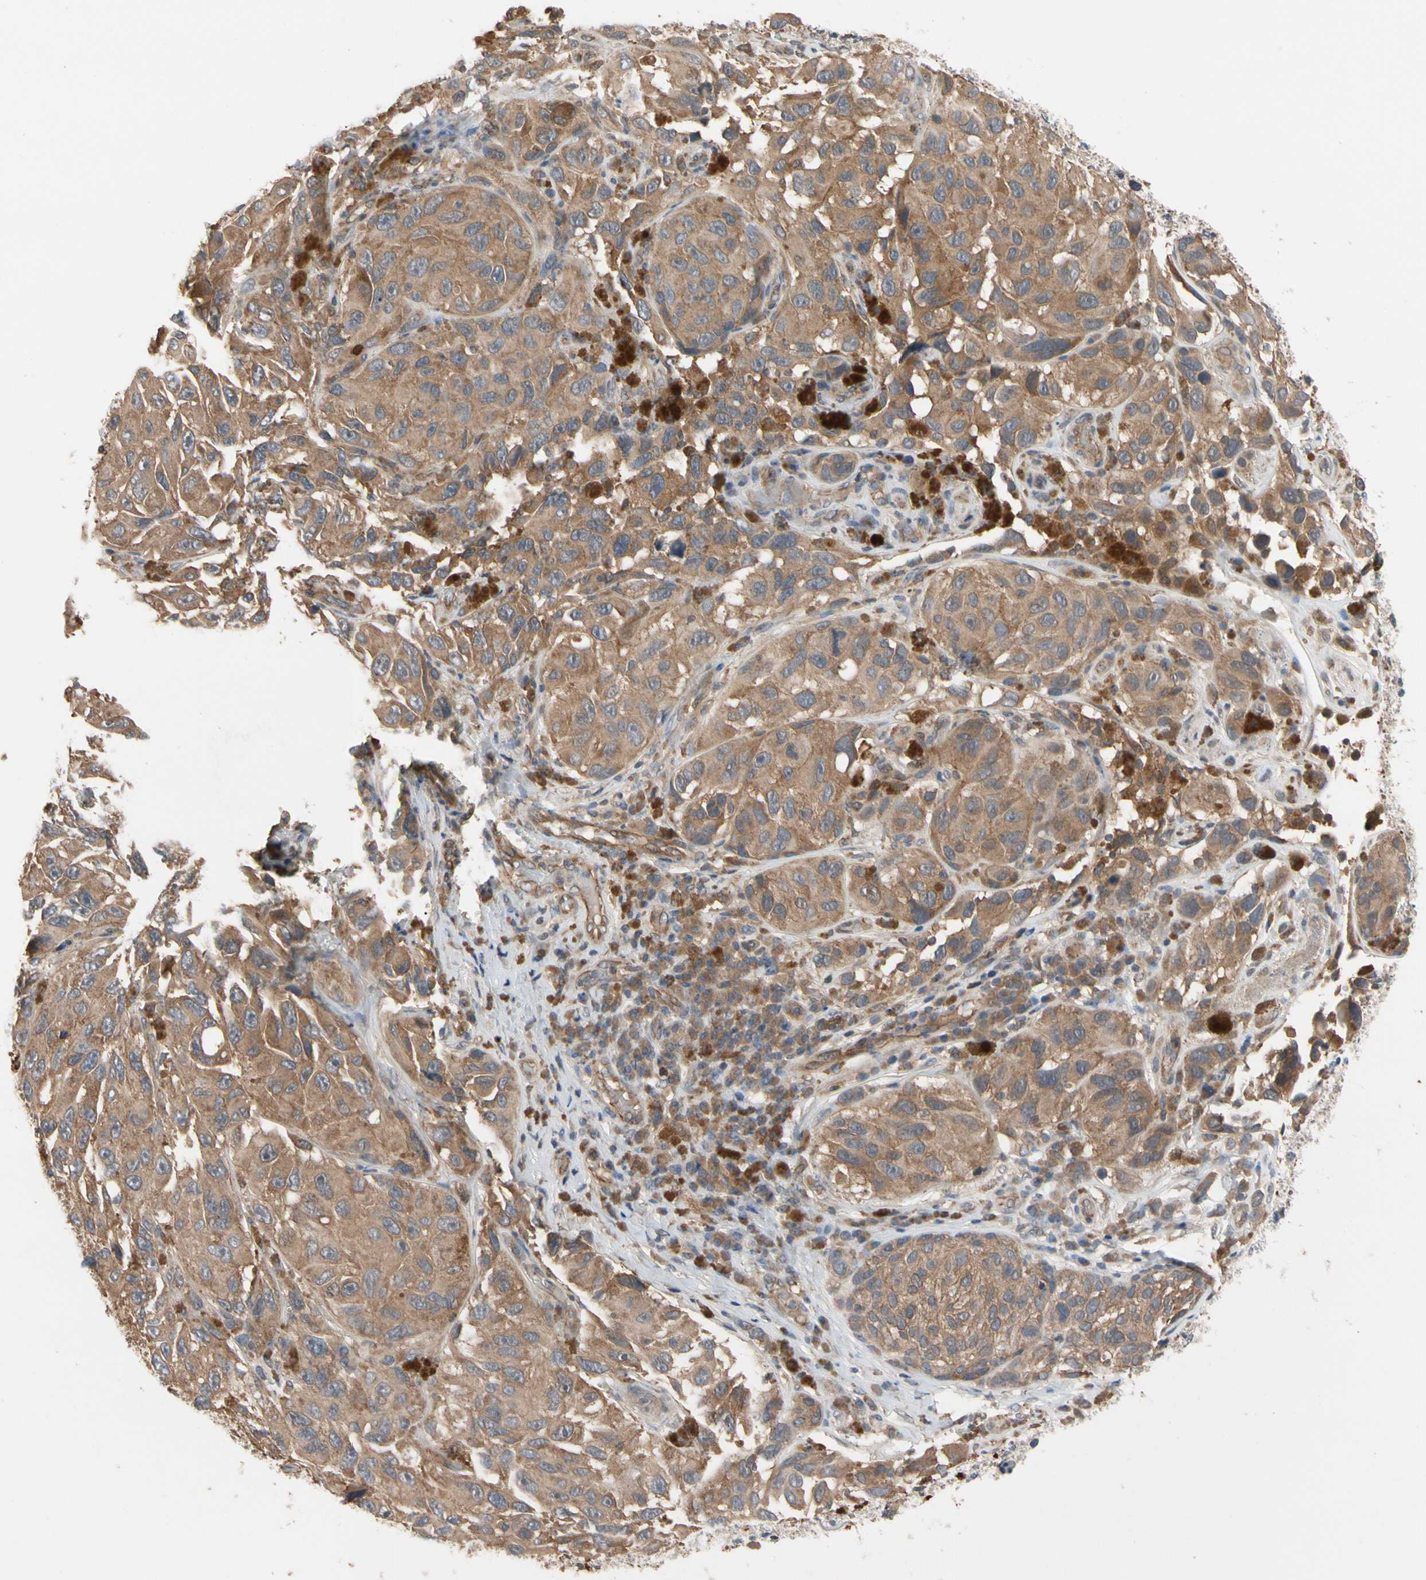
{"staining": {"intensity": "moderate", "quantity": ">75%", "location": "cytoplasmic/membranous"}, "tissue": "melanoma", "cell_type": "Tumor cells", "image_type": "cancer", "snomed": [{"axis": "morphology", "description": "Malignant melanoma, NOS"}, {"axis": "topography", "description": "Skin"}], "caption": "Approximately >75% of tumor cells in melanoma show moderate cytoplasmic/membranous protein expression as visualized by brown immunohistochemical staining.", "gene": "DPP8", "patient": {"sex": "female", "age": 73}}